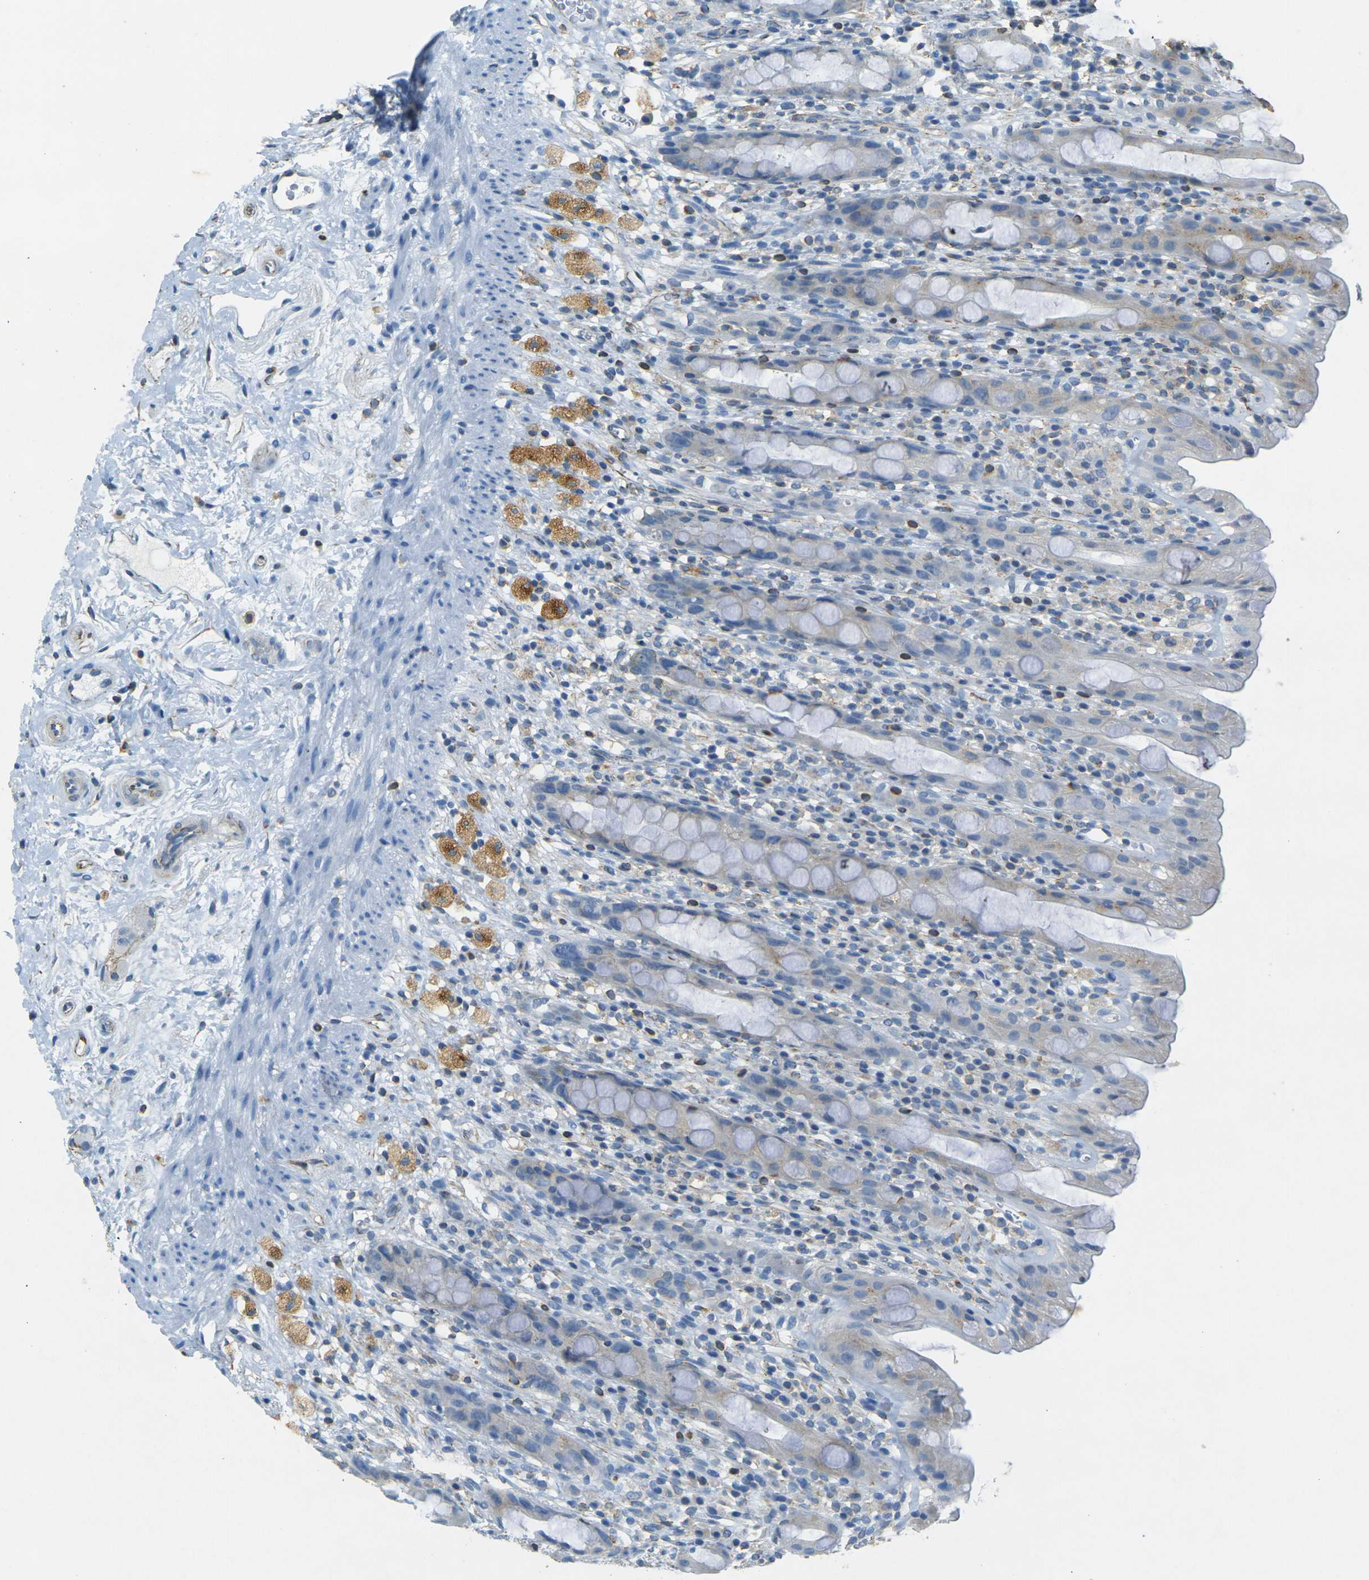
{"staining": {"intensity": "moderate", "quantity": "25%-75%", "location": "cytoplasmic/membranous"}, "tissue": "rectum", "cell_type": "Glandular cells", "image_type": "normal", "snomed": [{"axis": "morphology", "description": "Normal tissue, NOS"}, {"axis": "topography", "description": "Rectum"}], "caption": "Brown immunohistochemical staining in unremarkable rectum reveals moderate cytoplasmic/membranous staining in approximately 25%-75% of glandular cells. The protein of interest is stained brown, and the nuclei are stained in blue (DAB (3,3'-diaminobenzidine) IHC with brightfield microscopy, high magnification).", "gene": "SORT1", "patient": {"sex": "male", "age": 44}}